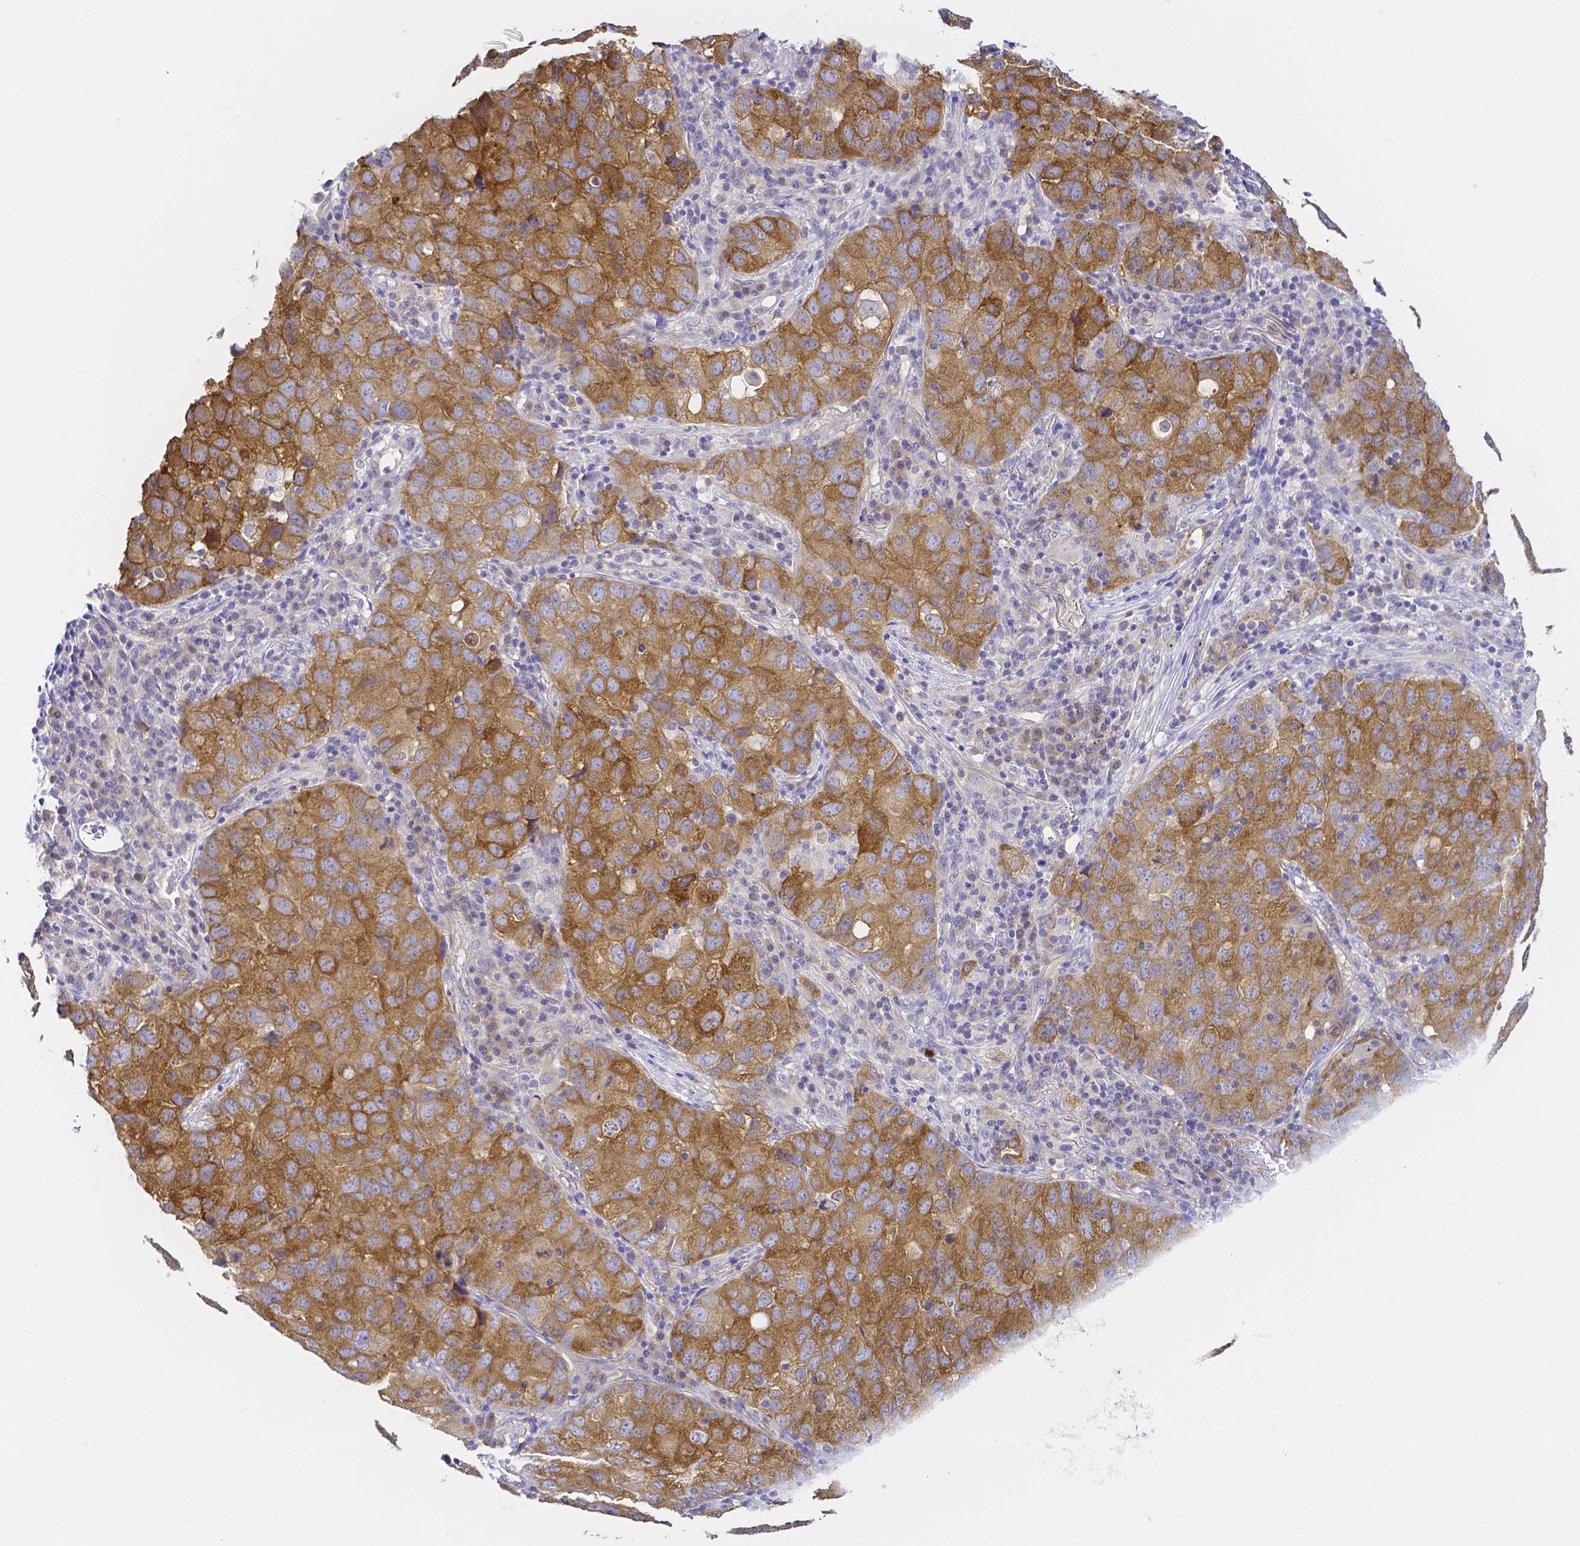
{"staining": {"intensity": "moderate", "quantity": ">75%", "location": "cytoplasmic/membranous"}, "tissue": "lung cancer", "cell_type": "Tumor cells", "image_type": "cancer", "snomed": [{"axis": "morphology", "description": "Normal morphology"}, {"axis": "morphology", "description": "Adenocarcinoma, NOS"}, {"axis": "topography", "description": "Lymph node"}, {"axis": "topography", "description": "Lung"}], "caption": "The immunohistochemical stain highlights moderate cytoplasmic/membranous staining in tumor cells of adenocarcinoma (lung) tissue. The protein of interest is shown in brown color, while the nuclei are stained blue.", "gene": "PKP3", "patient": {"sex": "female", "age": 51}}